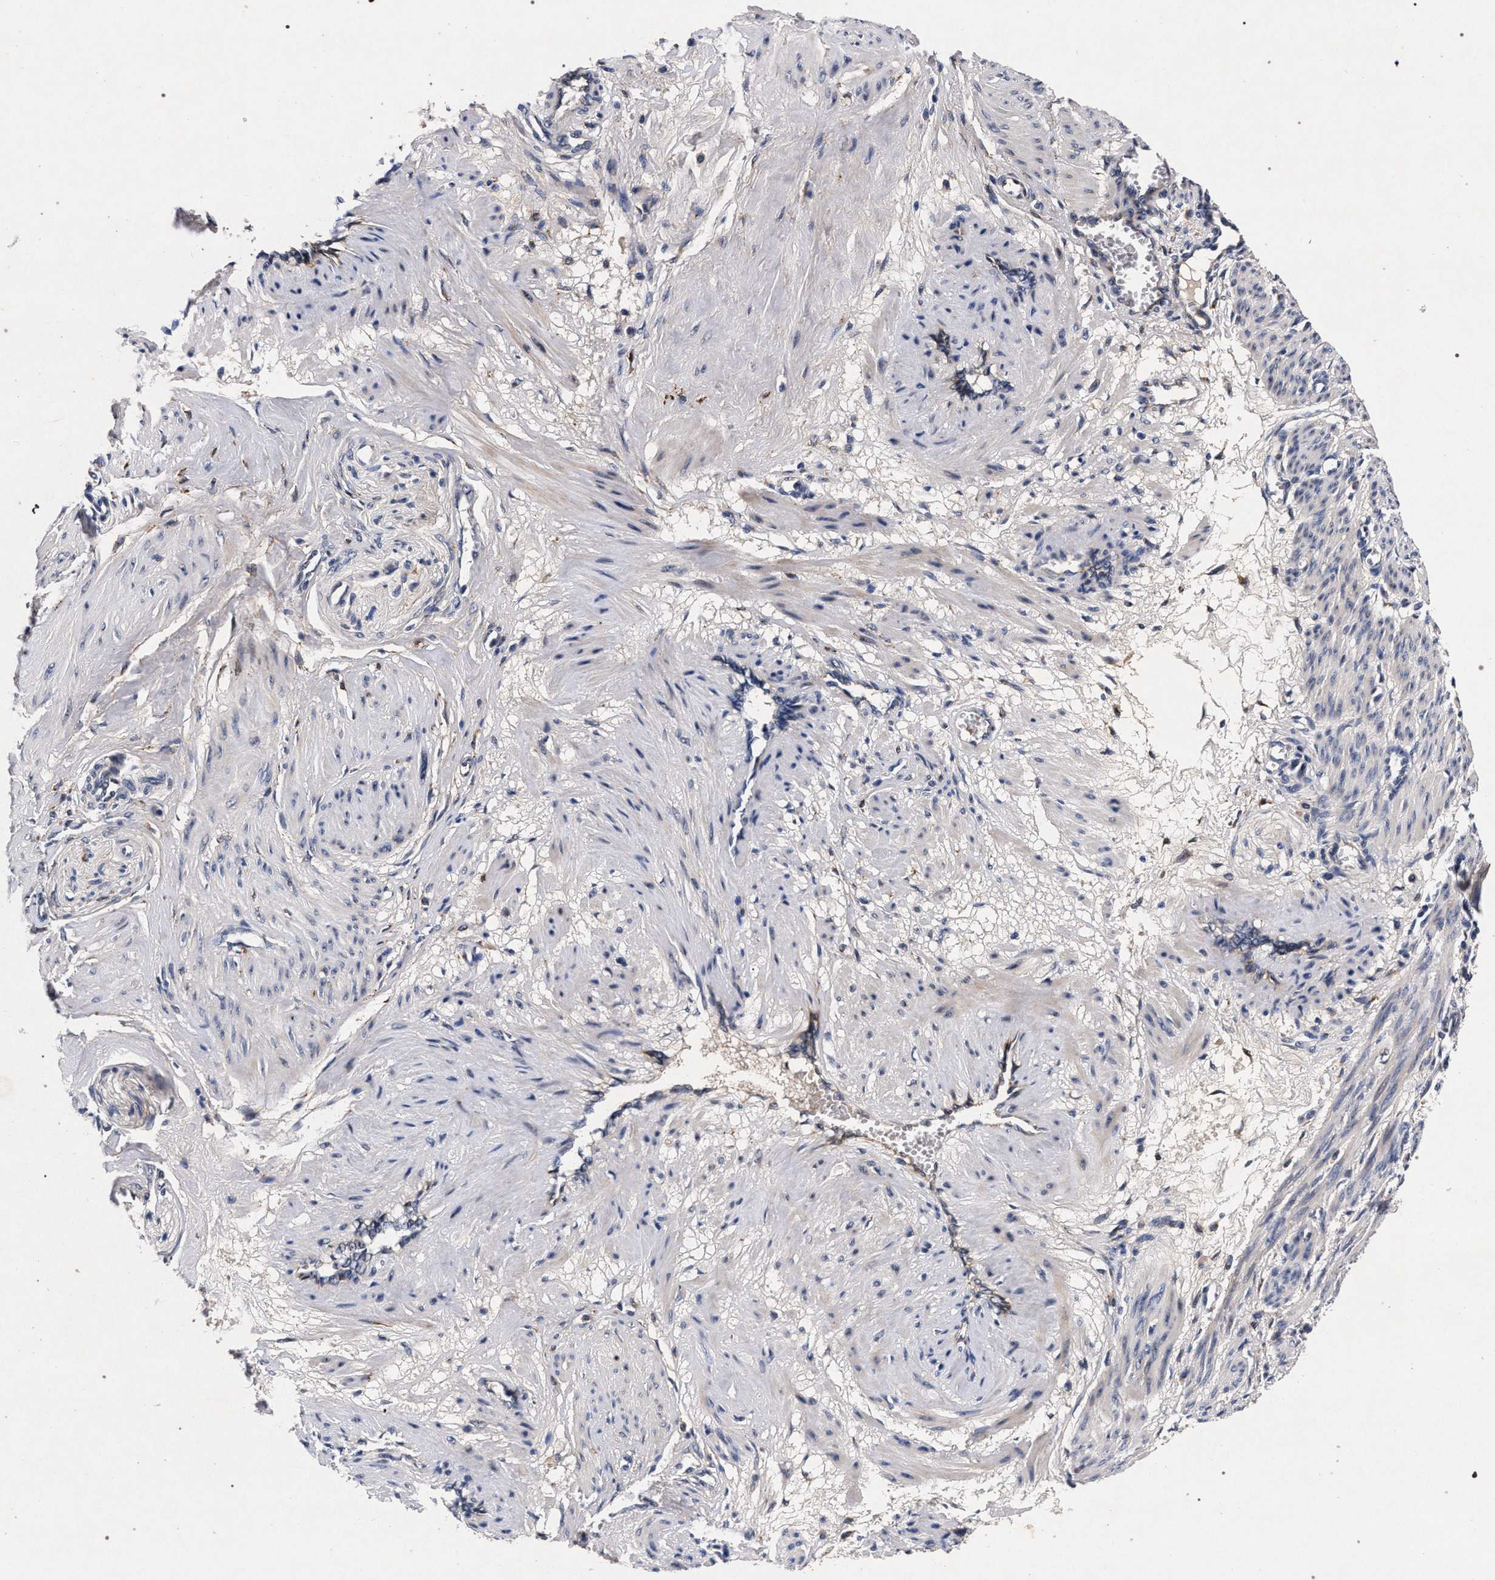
{"staining": {"intensity": "weak", "quantity": "<25%", "location": "cytoplasmic/membranous"}, "tissue": "smooth muscle", "cell_type": "Smooth muscle cells", "image_type": "normal", "snomed": [{"axis": "morphology", "description": "Normal tissue, NOS"}, {"axis": "topography", "description": "Endometrium"}], "caption": "IHC photomicrograph of unremarkable smooth muscle: human smooth muscle stained with DAB (3,3'-diaminobenzidine) shows no significant protein positivity in smooth muscle cells.", "gene": "NEK7", "patient": {"sex": "female", "age": 33}}